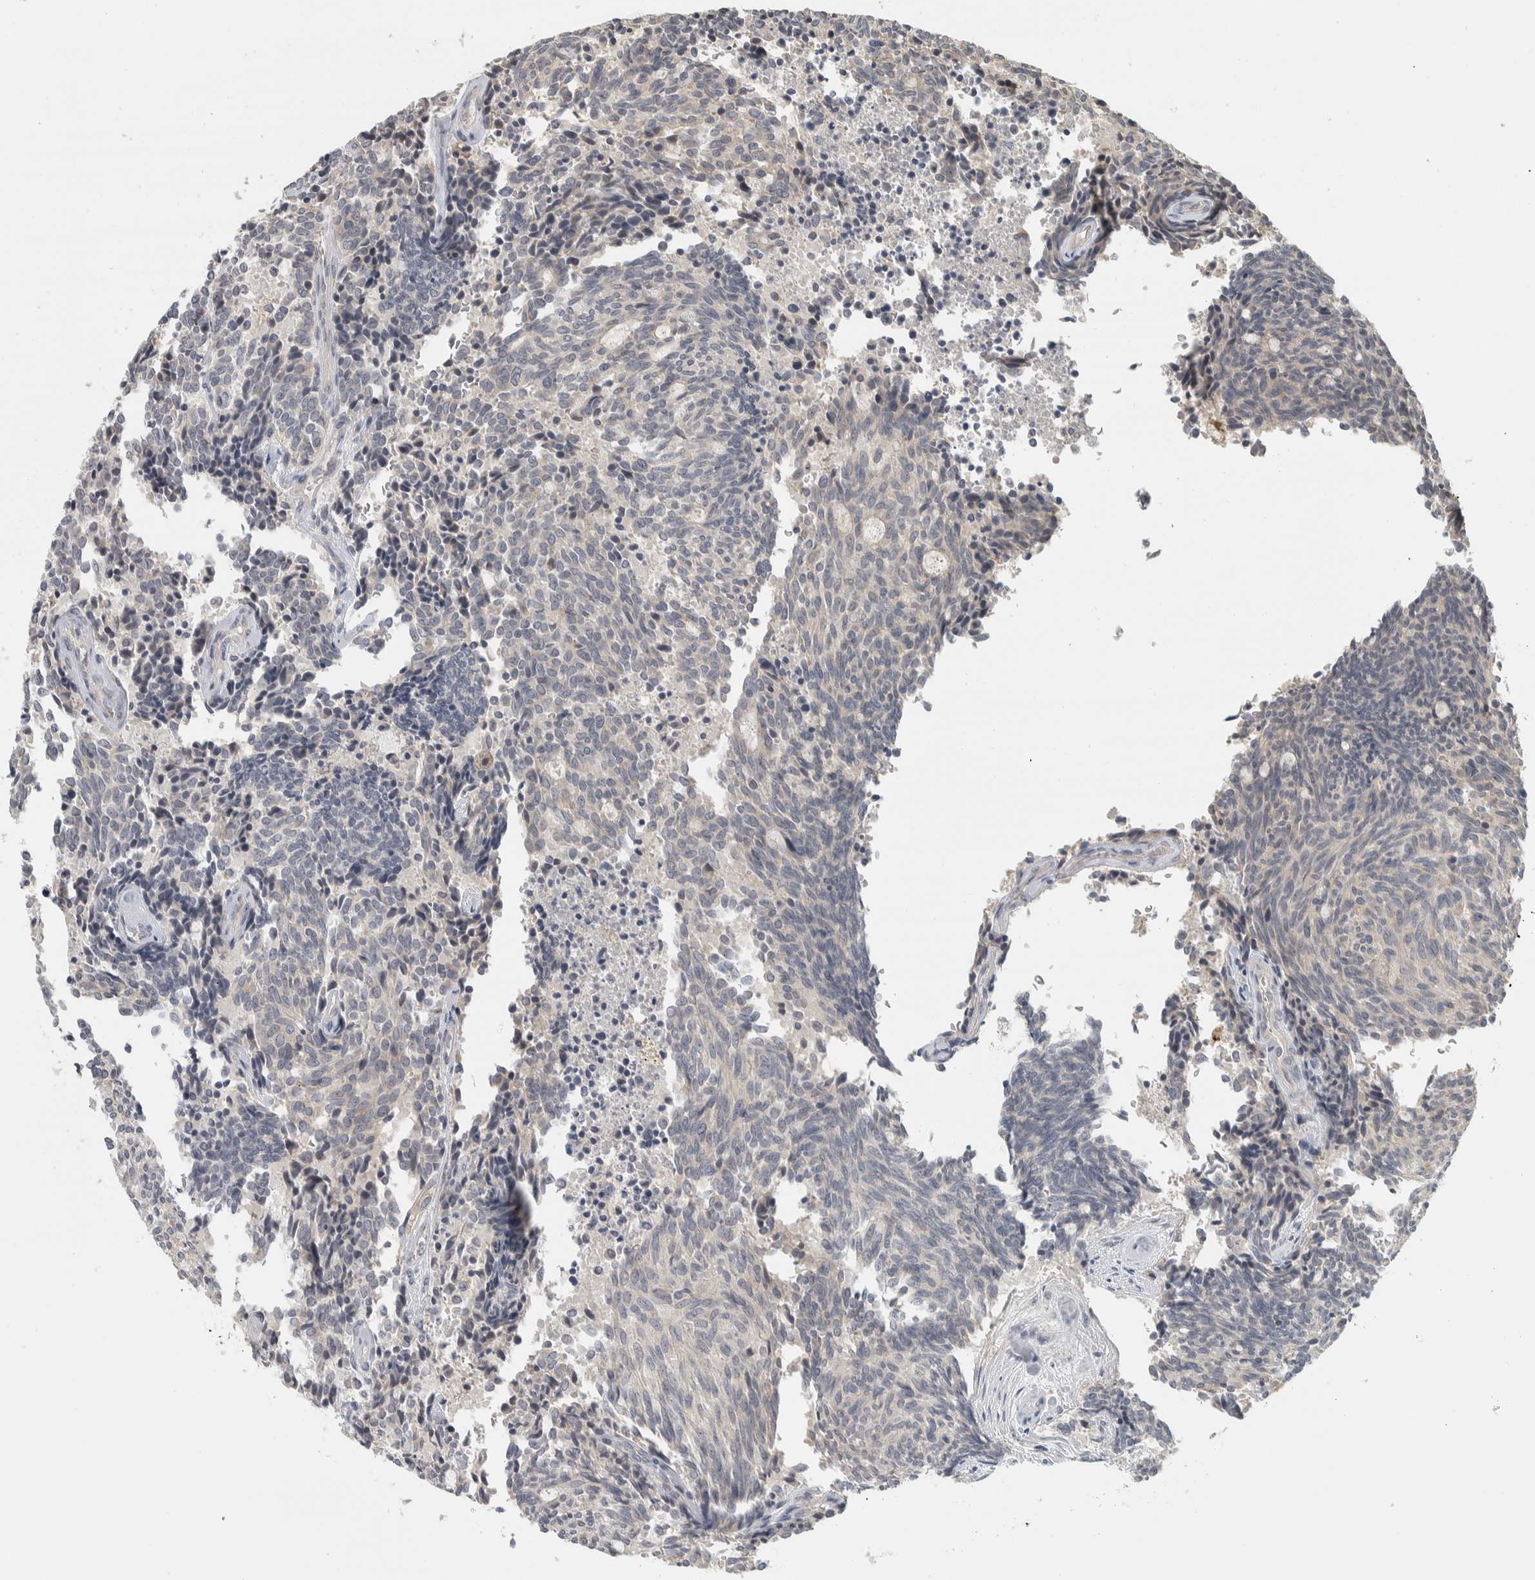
{"staining": {"intensity": "negative", "quantity": "none", "location": "none"}, "tissue": "carcinoid", "cell_type": "Tumor cells", "image_type": "cancer", "snomed": [{"axis": "morphology", "description": "Carcinoid, malignant, NOS"}, {"axis": "topography", "description": "Pancreas"}], "caption": "High power microscopy micrograph of an immunohistochemistry image of carcinoid, revealing no significant staining in tumor cells. (Stains: DAB (3,3'-diaminobenzidine) IHC with hematoxylin counter stain, Microscopy: brightfield microscopy at high magnification).", "gene": "AFP", "patient": {"sex": "female", "age": 54}}